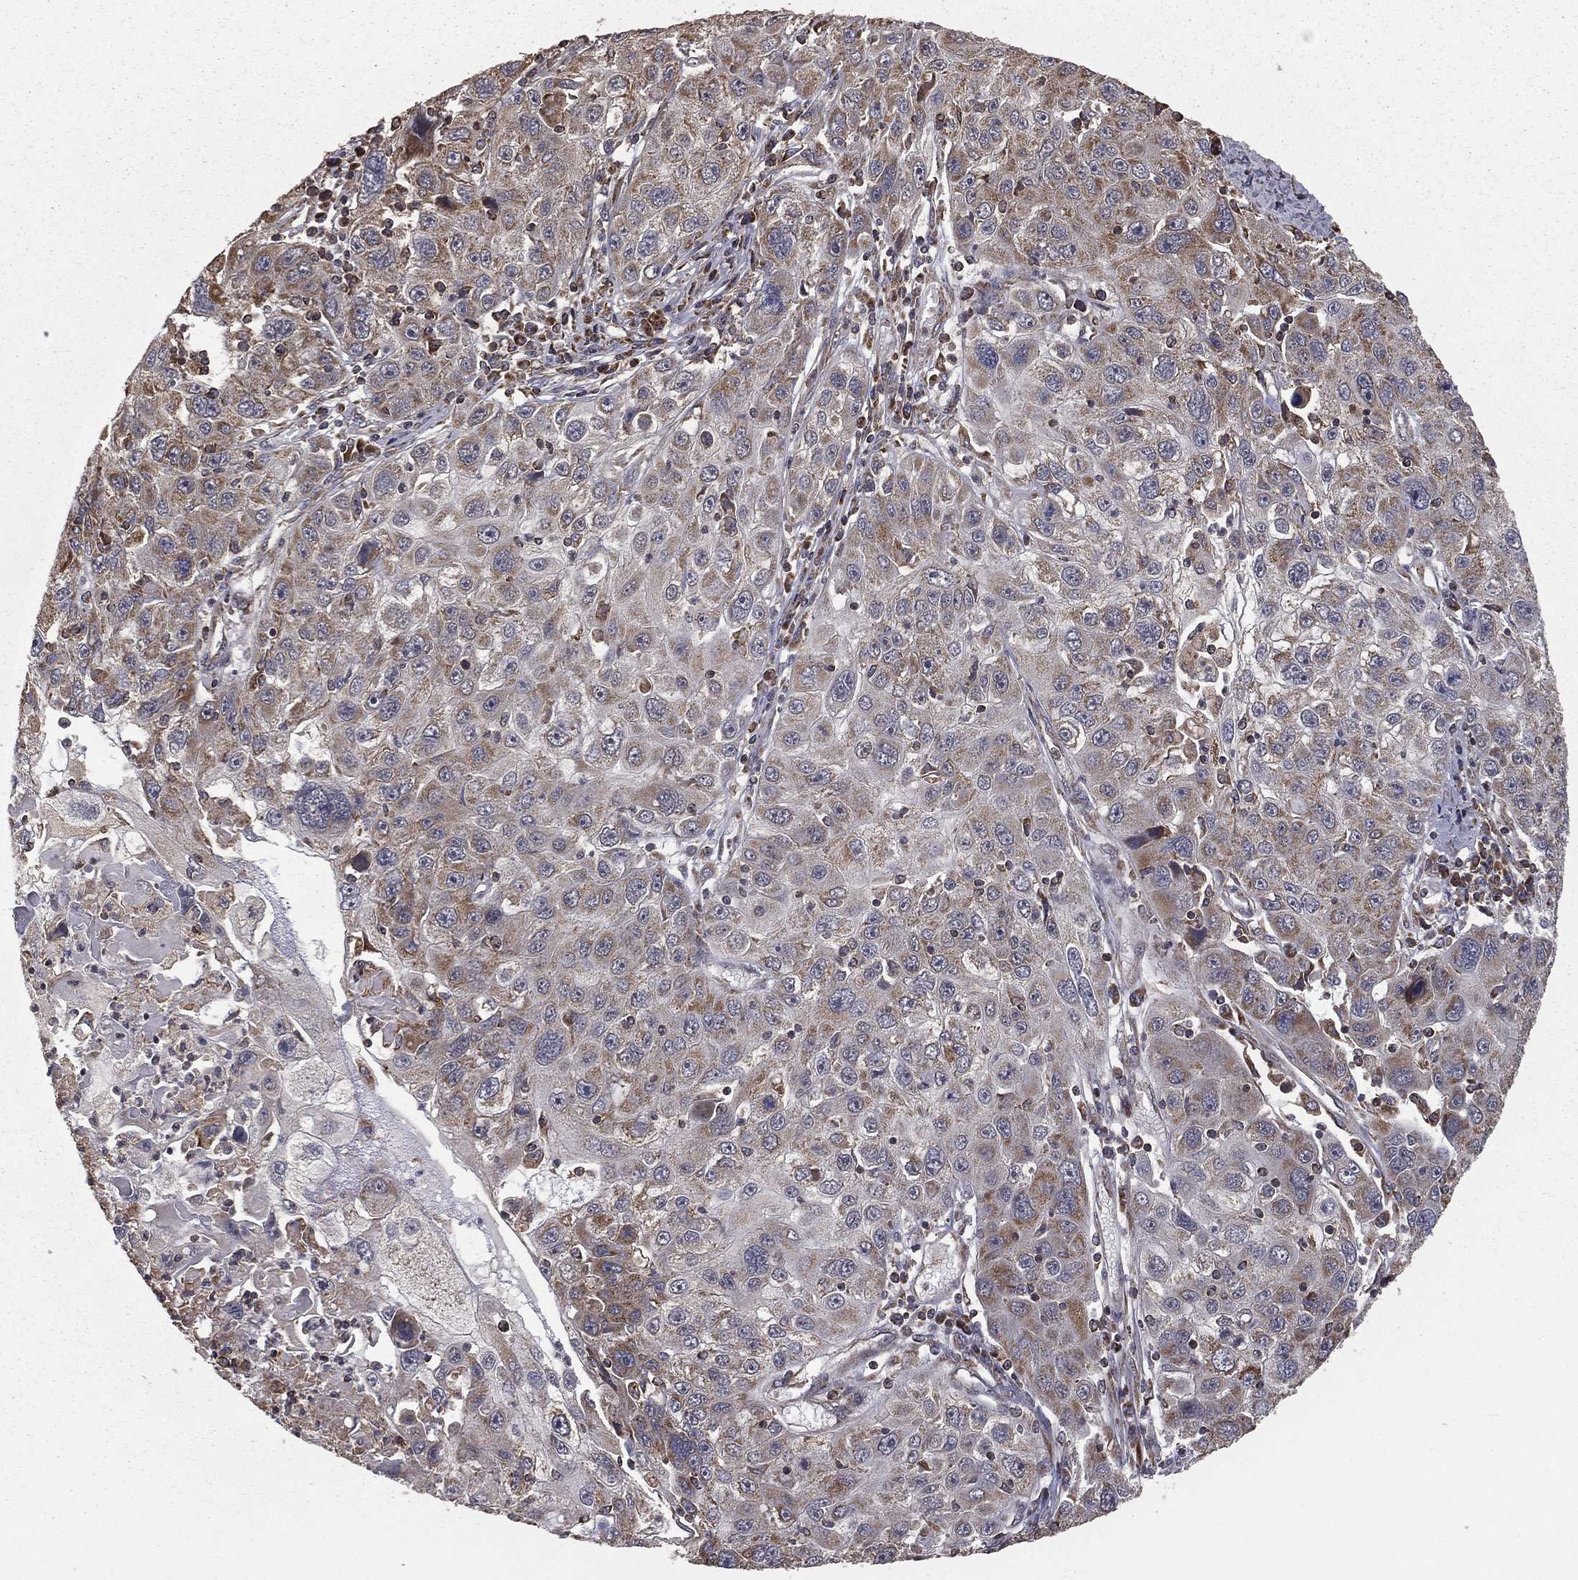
{"staining": {"intensity": "moderate", "quantity": "<25%", "location": "cytoplasmic/membranous"}, "tissue": "stomach cancer", "cell_type": "Tumor cells", "image_type": "cancer", "snomed": [{"axis": "morphology", "description": "Adenocarcinoma, NOS"}, {"axis": "topography", "description": "Stomach"}], "caption": "Immunohistochemistry (IHC) of stomach cancer (adenocarcinoma) exhibits low levels of moderate cytoplasmic/membranous positivity in approximately <25% of tumor cells. (Brightfield microscopy of DAB IHC at high magnification).", "gene": "OLFML1", "patient": {"sex": "male", "age": 56}}